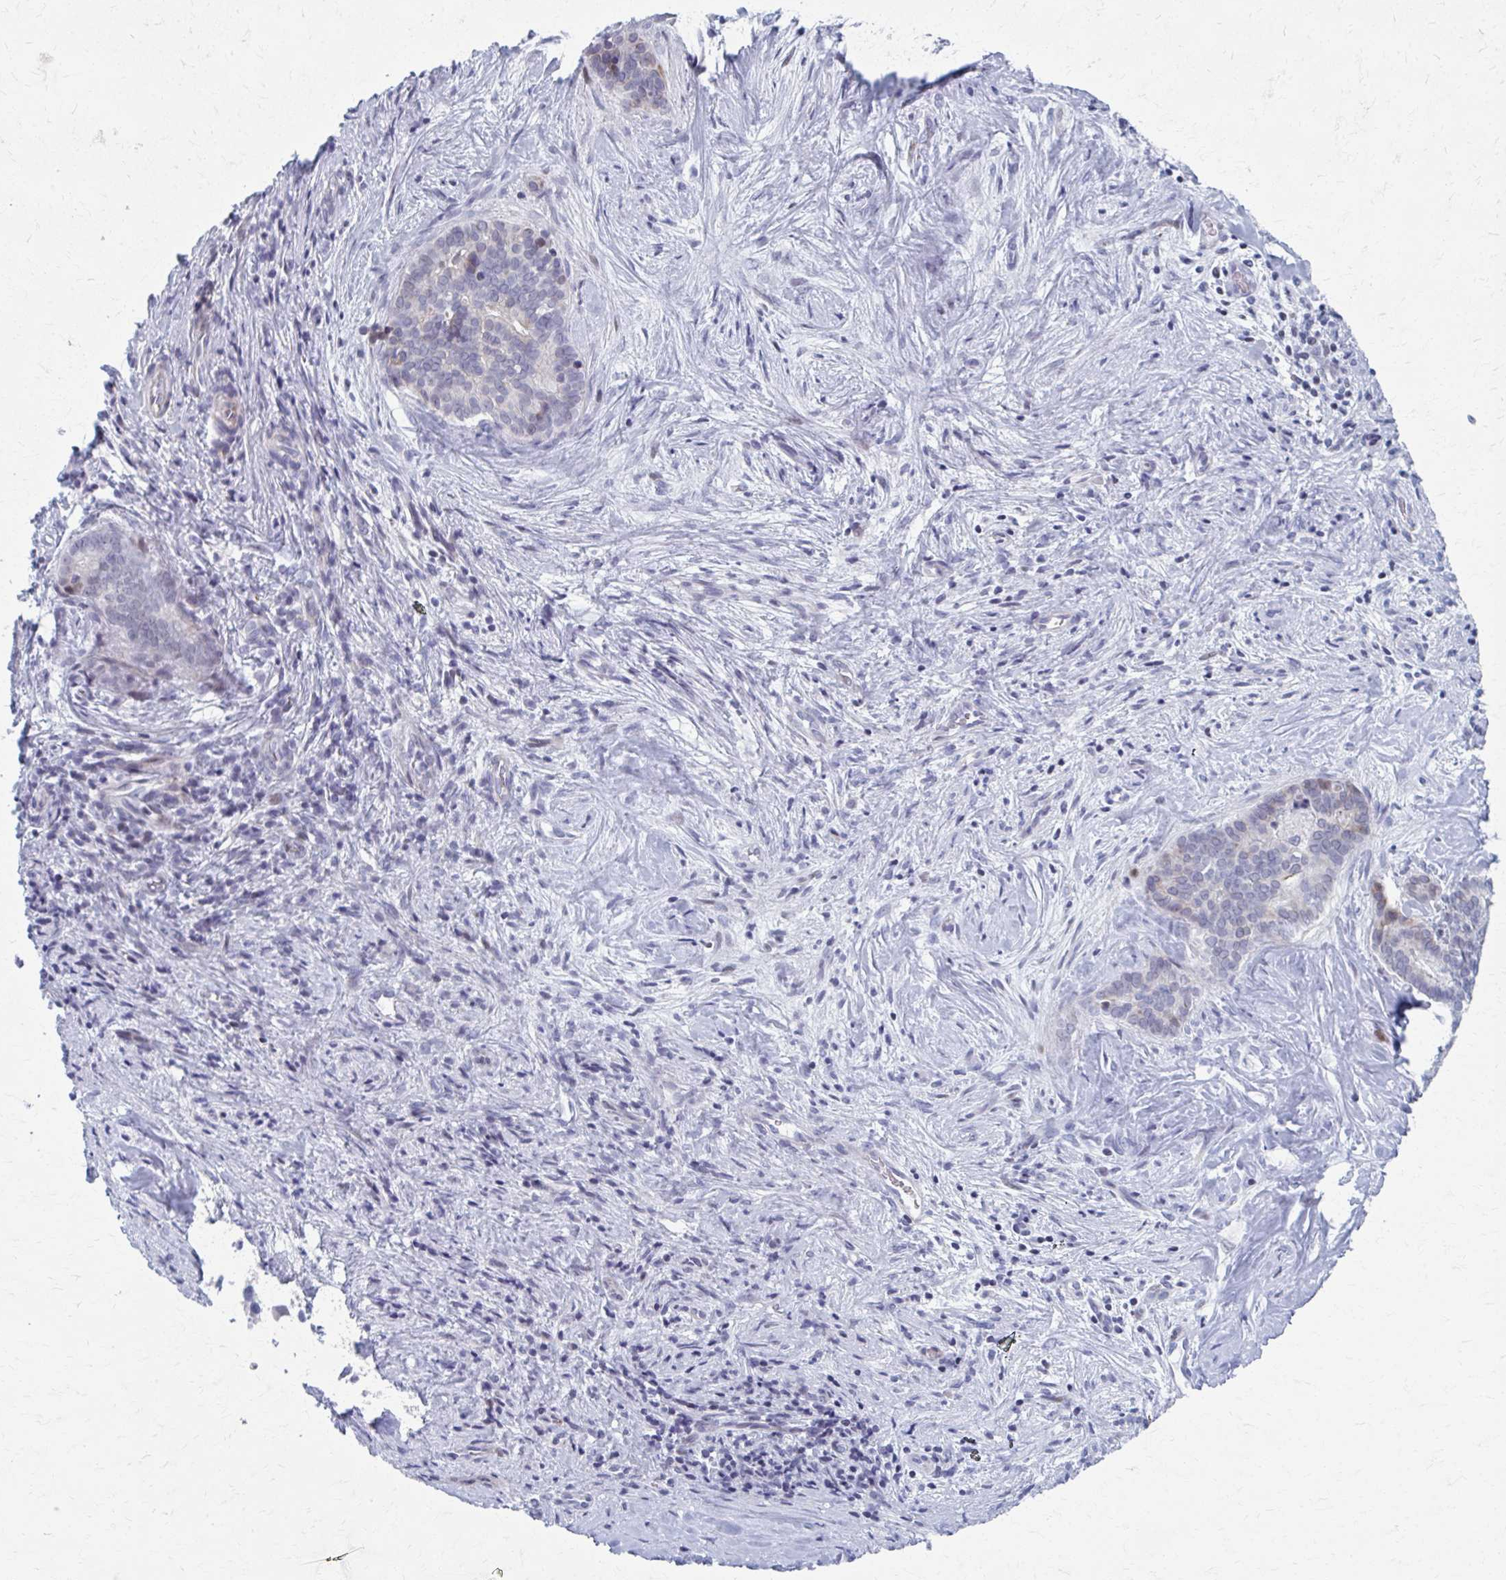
{"staining": {"intensity": "negative", "quantity": "none", "location": "none"}, "tissue": "liver cancer", "cell_type": "Tumor cells", "image_type": "cancer", "snomed": [{"axis": "morphology", "description": "Cholangiocarcinoma"}, {"axis": "topography", "description": "Liver"}], "caption": "This is an IHC histopathology image of human liver cancer (cholangiocarcinoma). There is no expression in tumor cells.", "gene": "ABHD16B", "patient": {"sex": "female", "age": 64}}